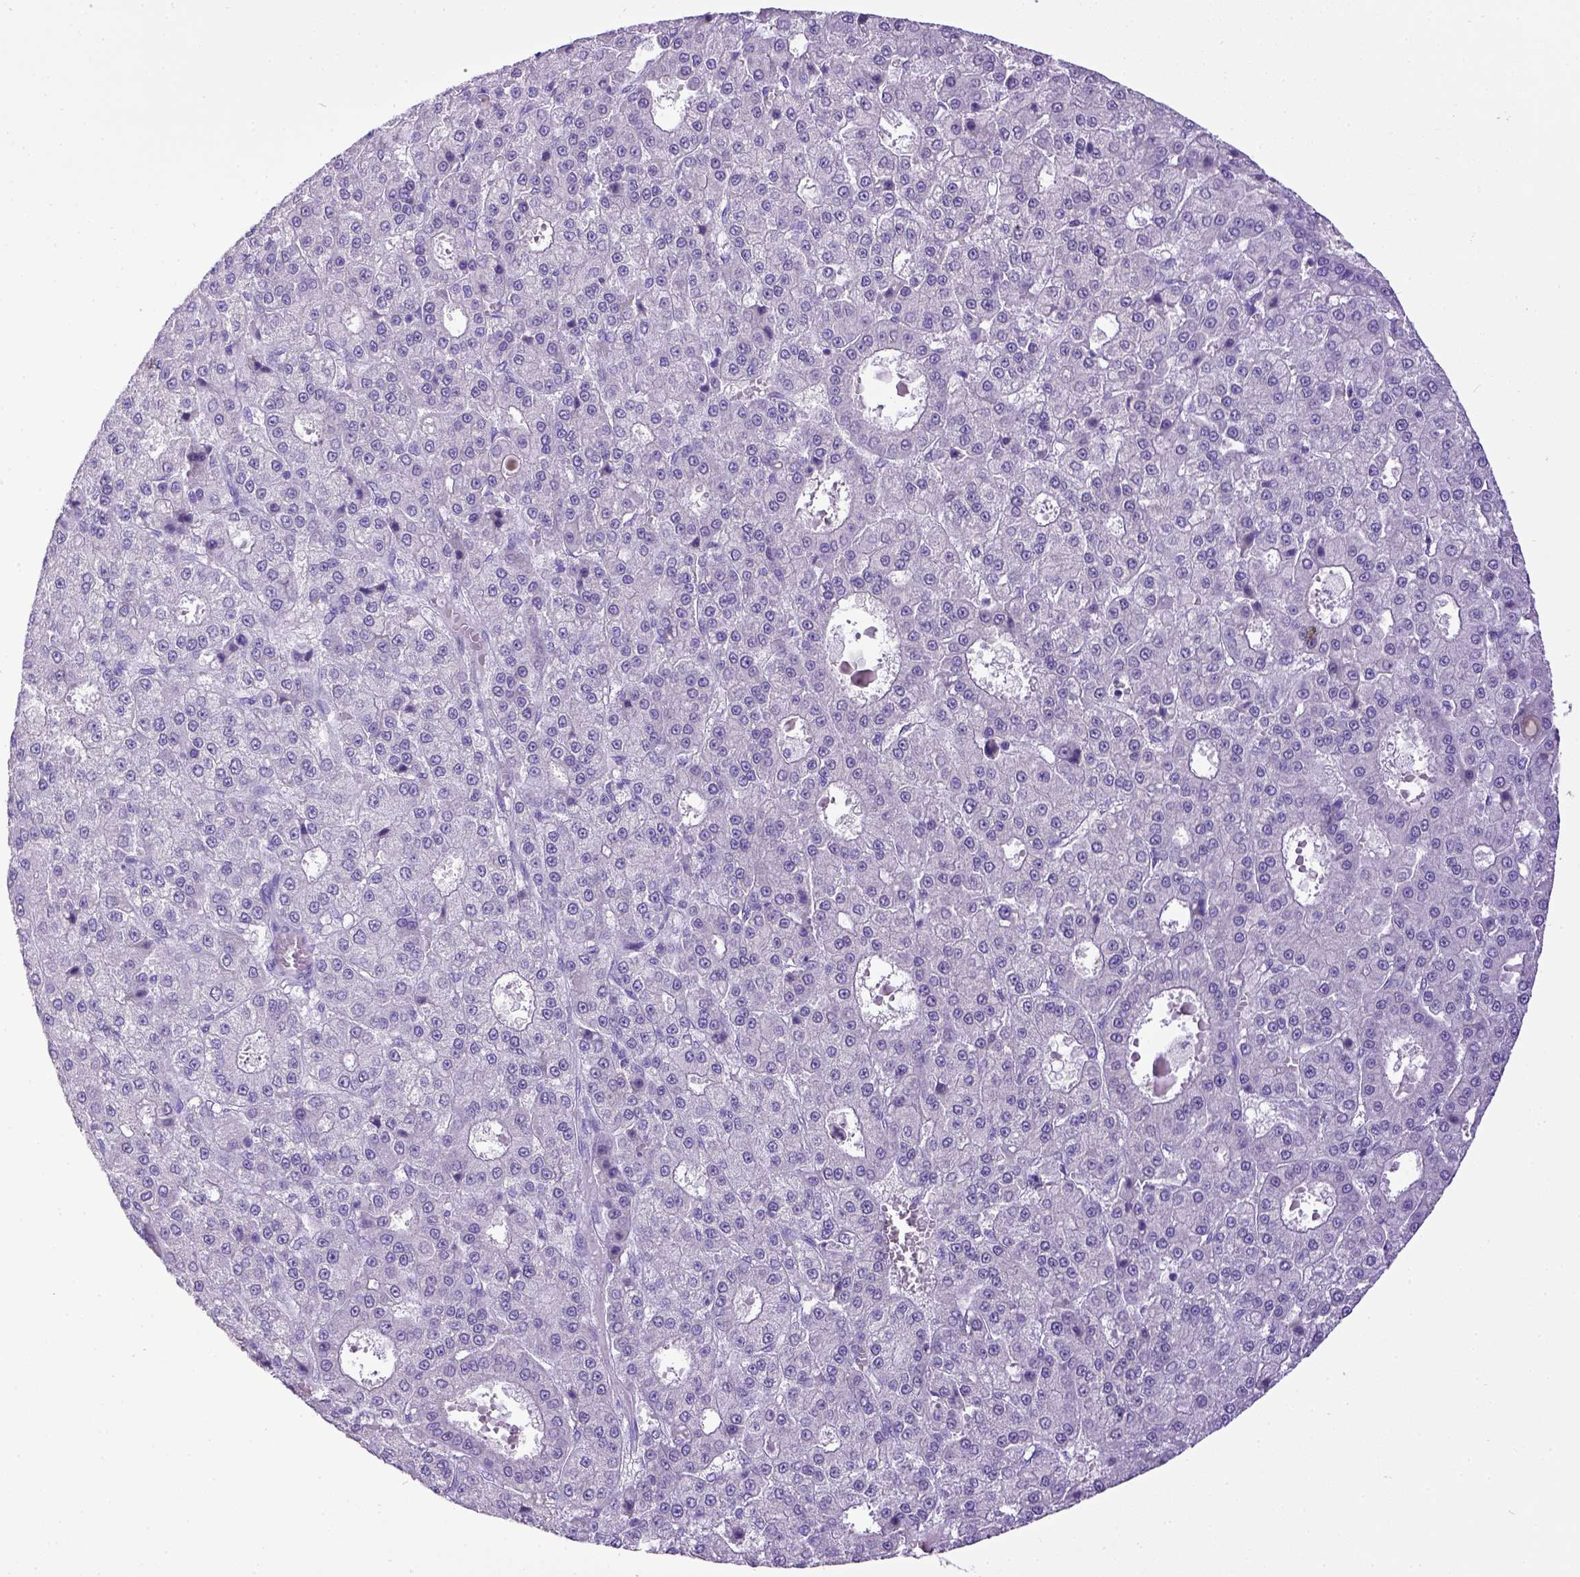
{"staining": {"intensity": "negative", "quantity": "none", "location": "none"}, "tissue": "liver cancer", "cell_type": "Tumor cells", "image_type": "cancer", "snomed": [{"axis": "morphology", "description": "Carcinoma, Hepatocellular, NOS"}, {"axis": "topography", "description": "Liver"}], "caption": "Human liver cancer stained for a protein using immunohistochemistry (IHC) exhibits no staining in tumor cells.", "gene": "ESR1", "patient": {"sex": "male", "age": 70}}